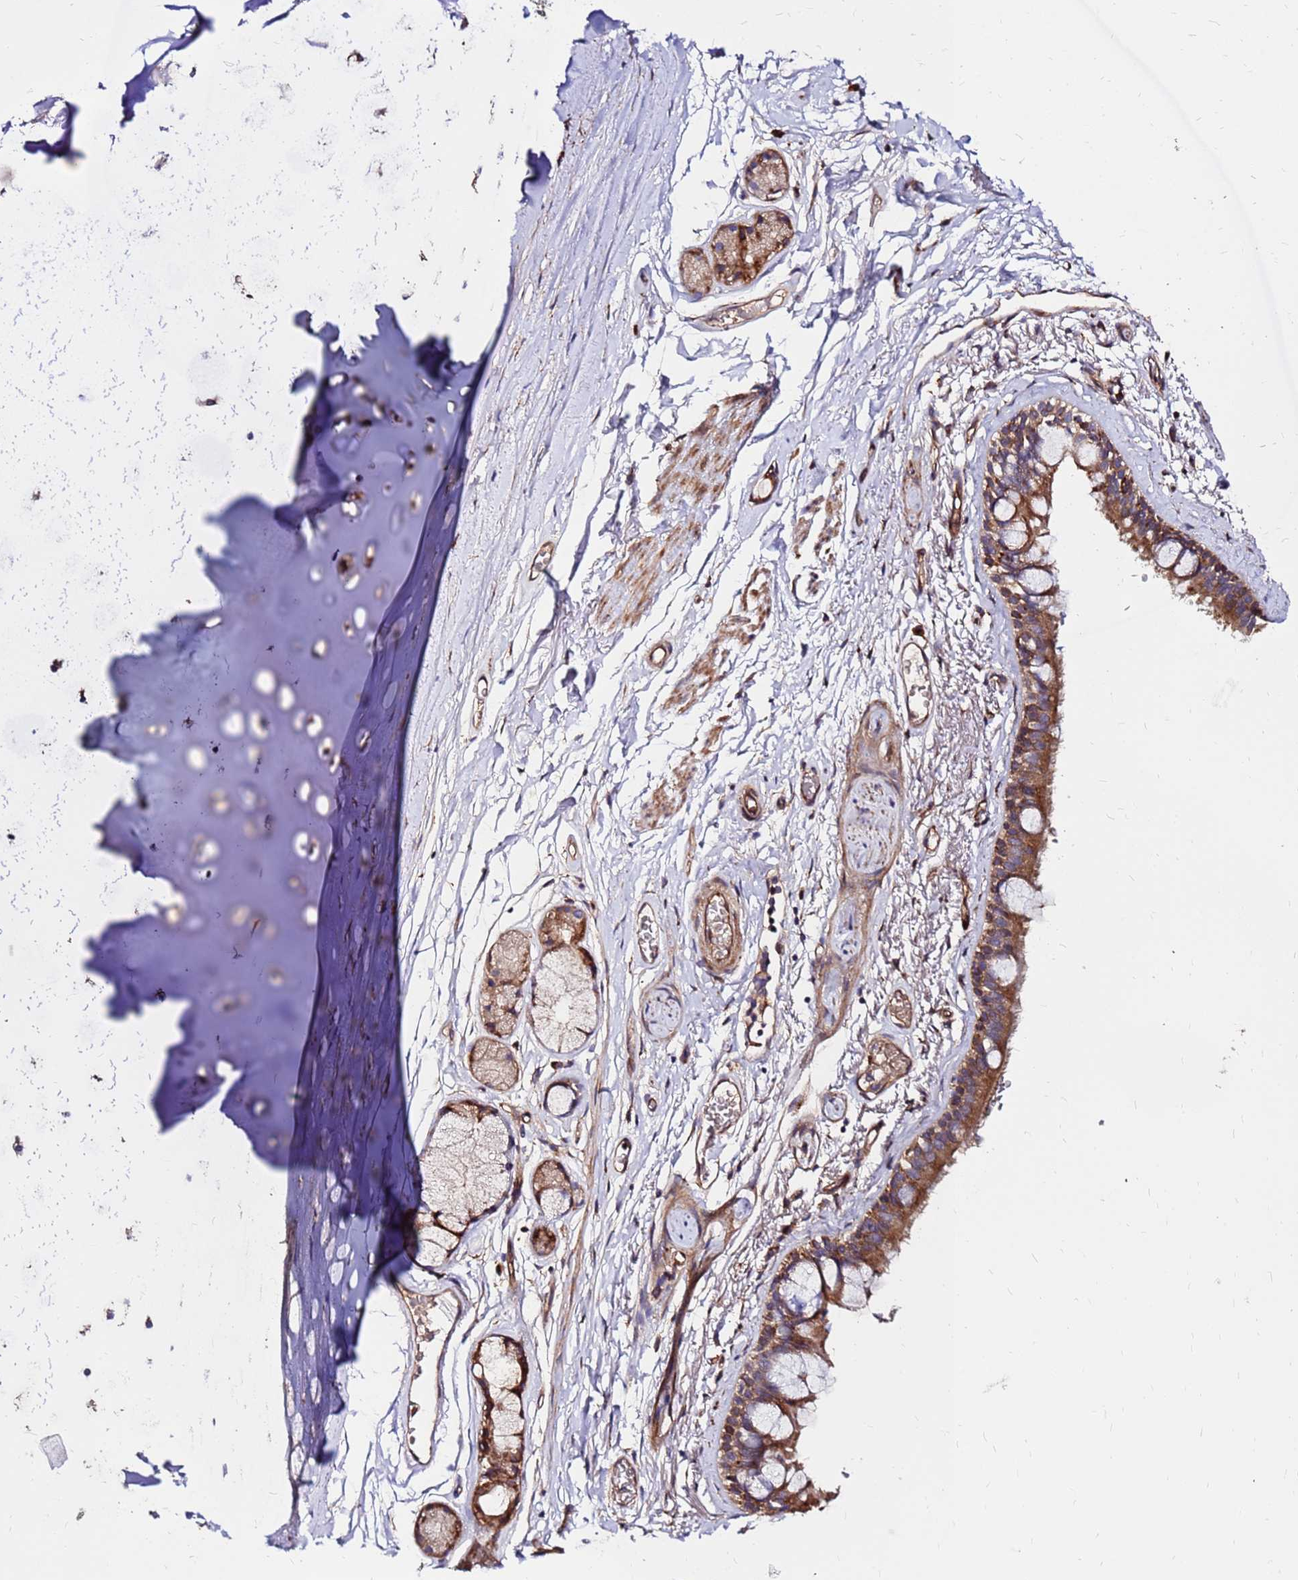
{"staining": {"intensity": "strong", "quantity": ">75%", "location": "cytoplasmic/membranous"}, "tissue": "adipose tissue", "cell_type": "Adipocytes", "image_type": "normal", "snomed": [{"axis": "morphology", "description": "Normal tissue, NOS"}, {"axis": "topography", "description": "Lymph node"}, {"axis": "topography", "description": "Bronchus"}], "caption": "A brown stain highlights strong cytoplasmic/membranous expression of a protein in adipocytes of normal adipose tissue. (brown staining indicates protein expression, while blue staining denotes nuclei).", "gene": "WWC2", "patient": {"sex": "male", "age": 63}}